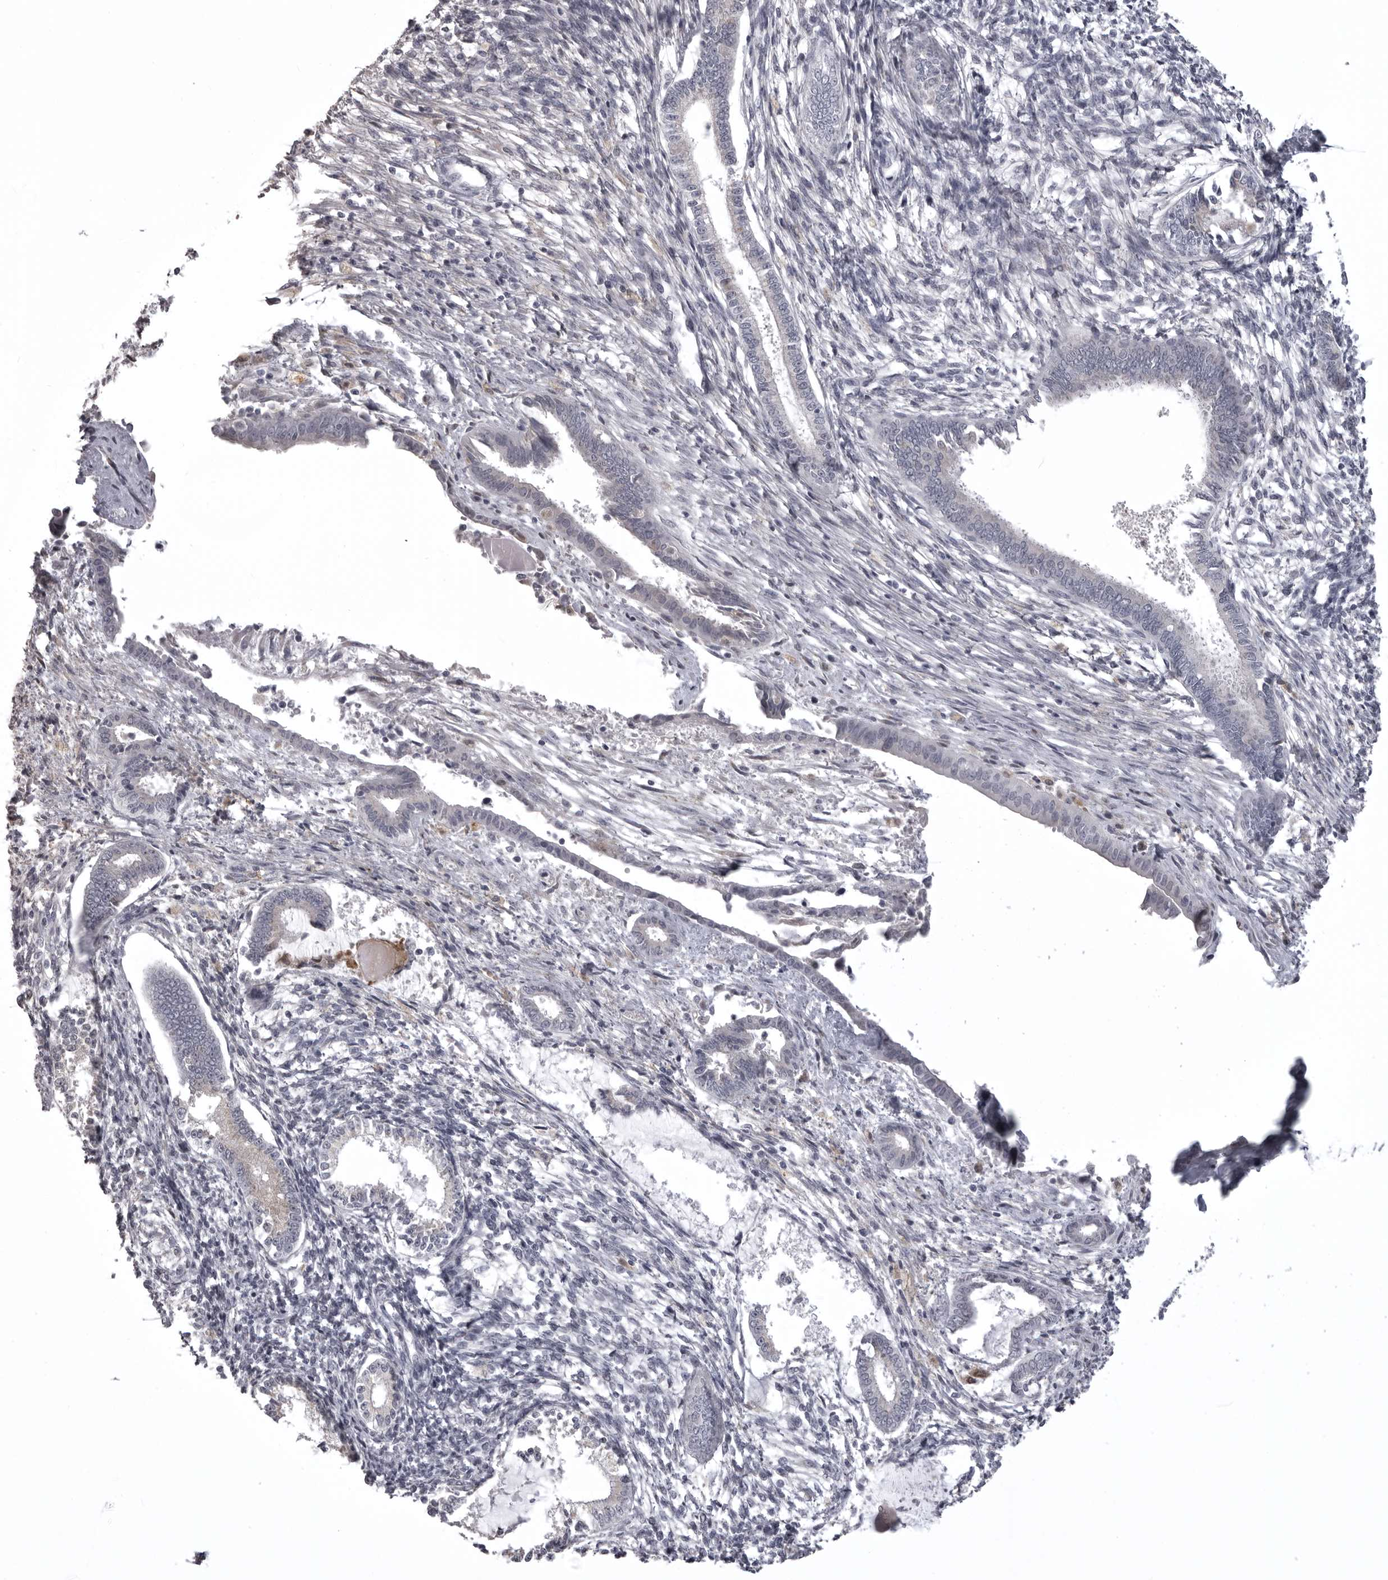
{"staining": {"intensity": "negative", "quantity": "none", "location": "none"}, "tissue": "endometrium", "cell_type": "Cells in endometrial stroma", "image_type": "normal", "snomed": [{"axis": "morphology", "description": "Normal tissue, NOS"}, {"axis": "topography", "description": "Endometrium"}], "caption": "Immunohistochemistry image of unremarkable endometrium: human endometrium stained with DAB demonstrates no significant protein positivity in cells in endometrial stroma.", "gene": "NCEH1", "patient": {"sex": "female", "age": 56}}